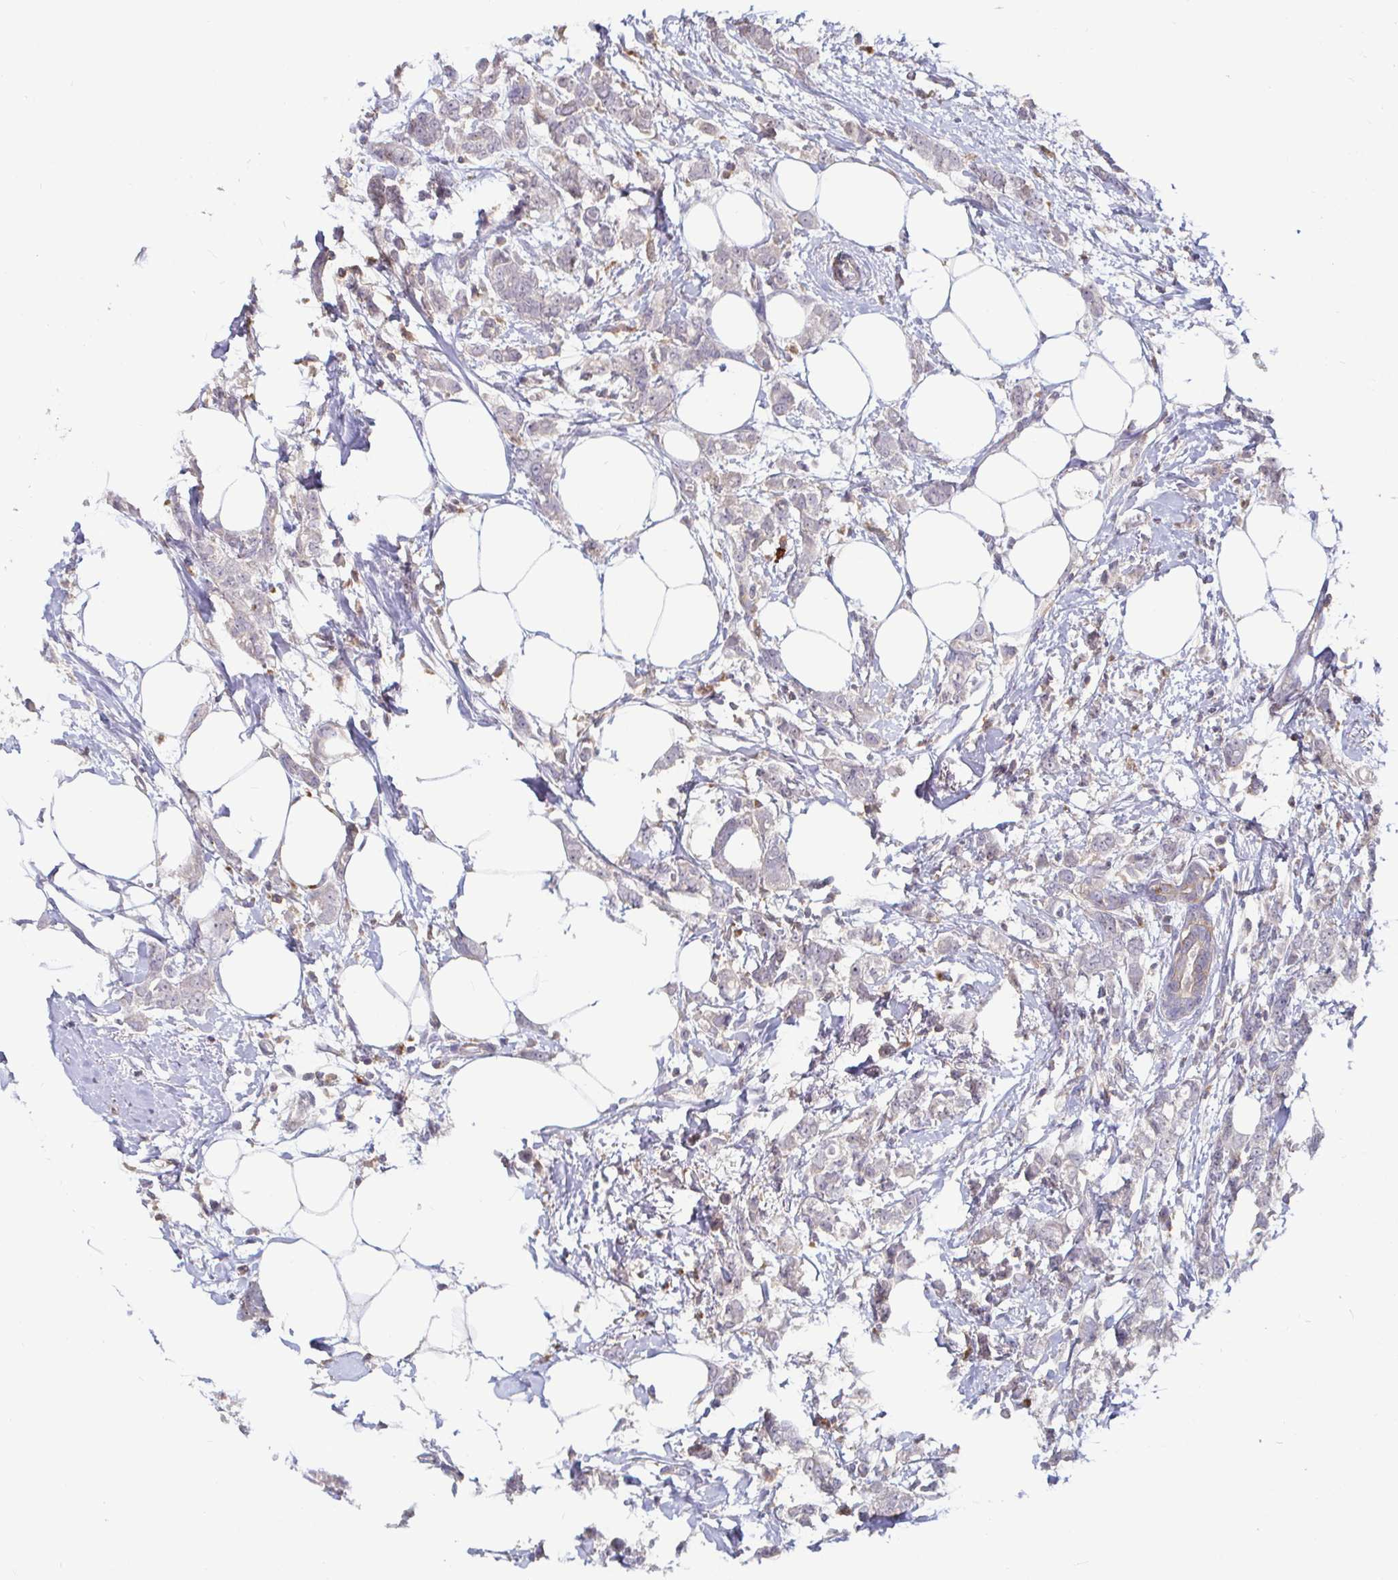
{"staining": {"intensity": "negative", "quantity": "none", "location": "none"}, "tissue": "breast cancer", "cell_type": "Tumor cells", "image_type": "cancer", "snomed": [{"axis": "morphology", "description": "Duct carcinoma"}, {"axis": "topography", "description": "Breast"}], "caption": "The IHC histopathology image has no significant positivity in tumor cells of breast invasive ductal carcinoma tissue. The staining is performed using DAB (3,3'-diaminobenzidine) brown chromogen with nuclei counter-stained in using hematoxylin.", "gene": "CDH18", "patient": {"sex": "female", "age": 40}}